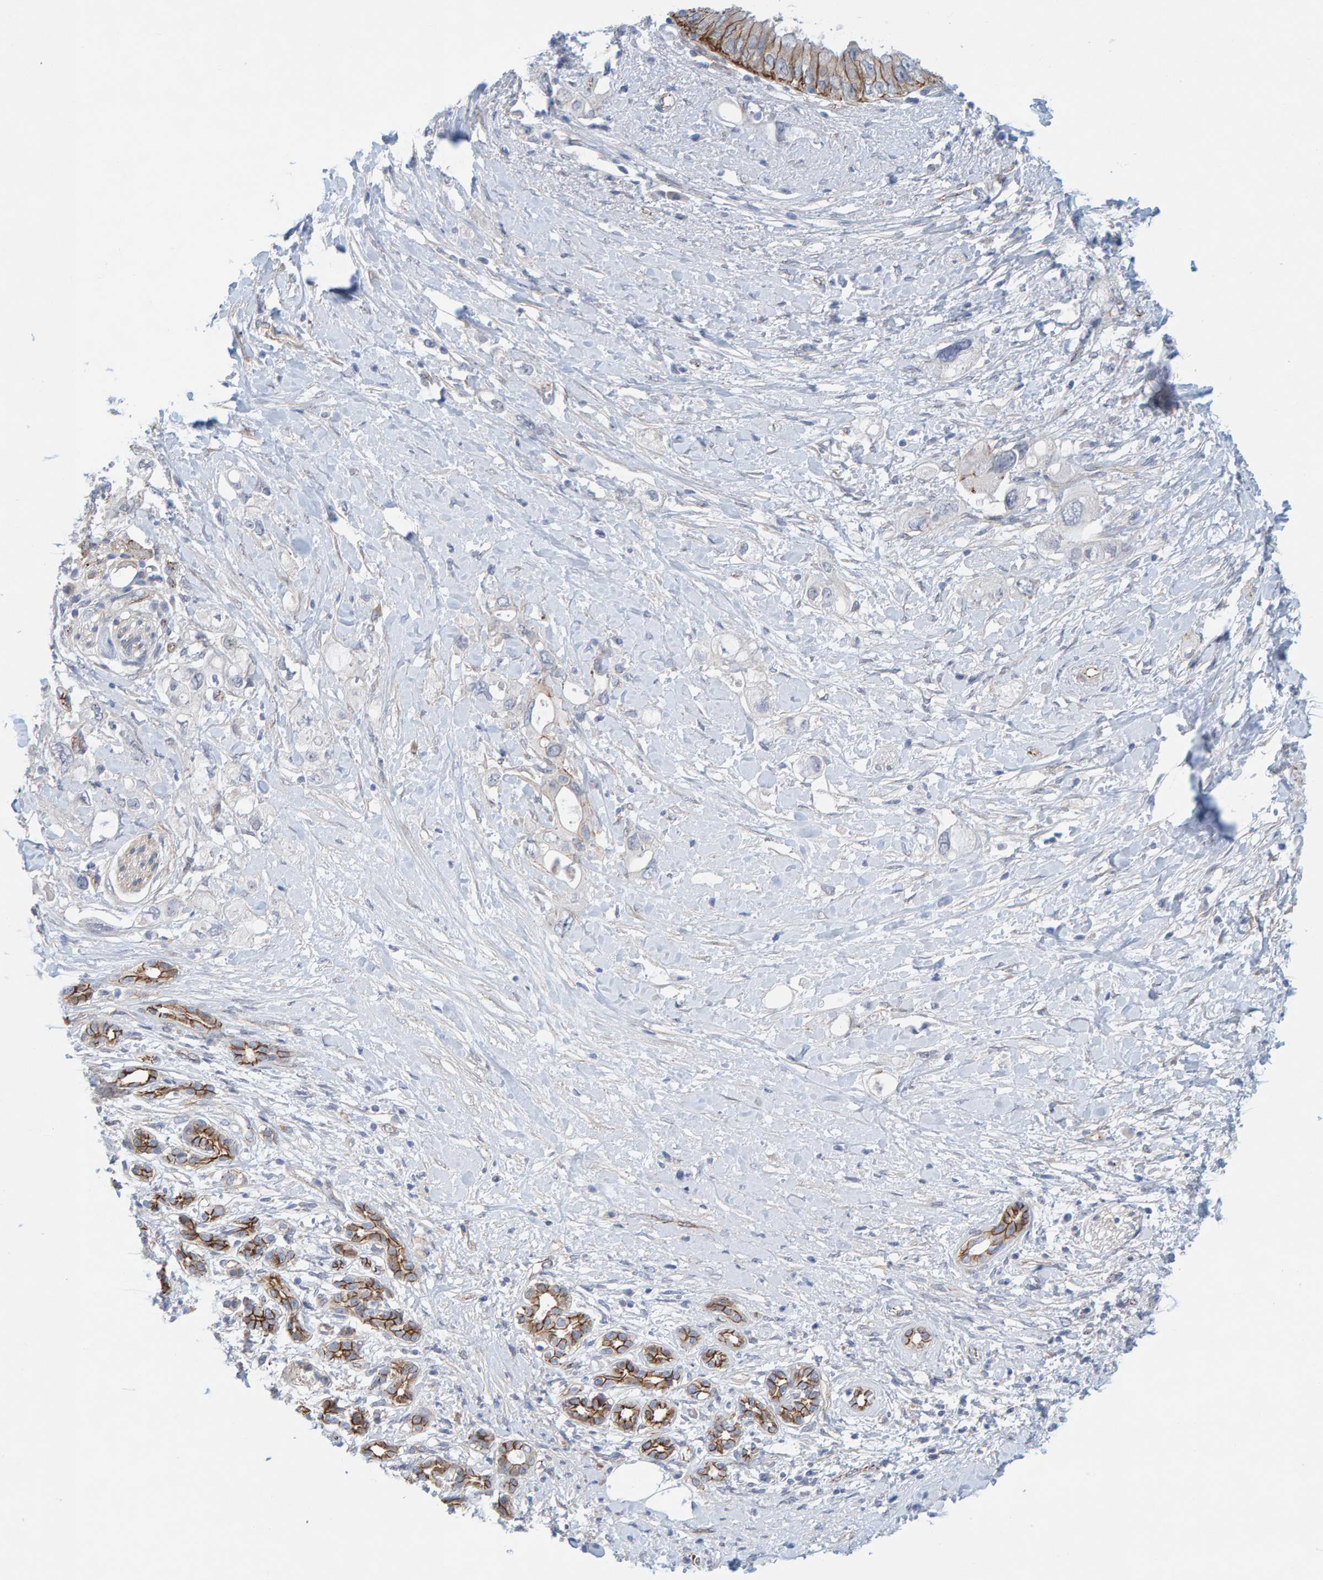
{"staining": {"intensity": "weak", "quantity": "<25%", "location": "cytoplasmic/membranous"}, "tissue": "pancreatic cancer", "cell_type": "Tumor cells", "image_type": "cancer", "snomed": [{"axis": "morphology", "description": "Adenocarcinoma, NOS"}, {"axis": "topography", "description": "Pancreas"}], "caption": "The photomicrograph shows no staining of tumor cells in pancreatic cancer (adenocarcinoma).", "gene": "KRBA2", "patient": {"sex": "female", "age": 56}}